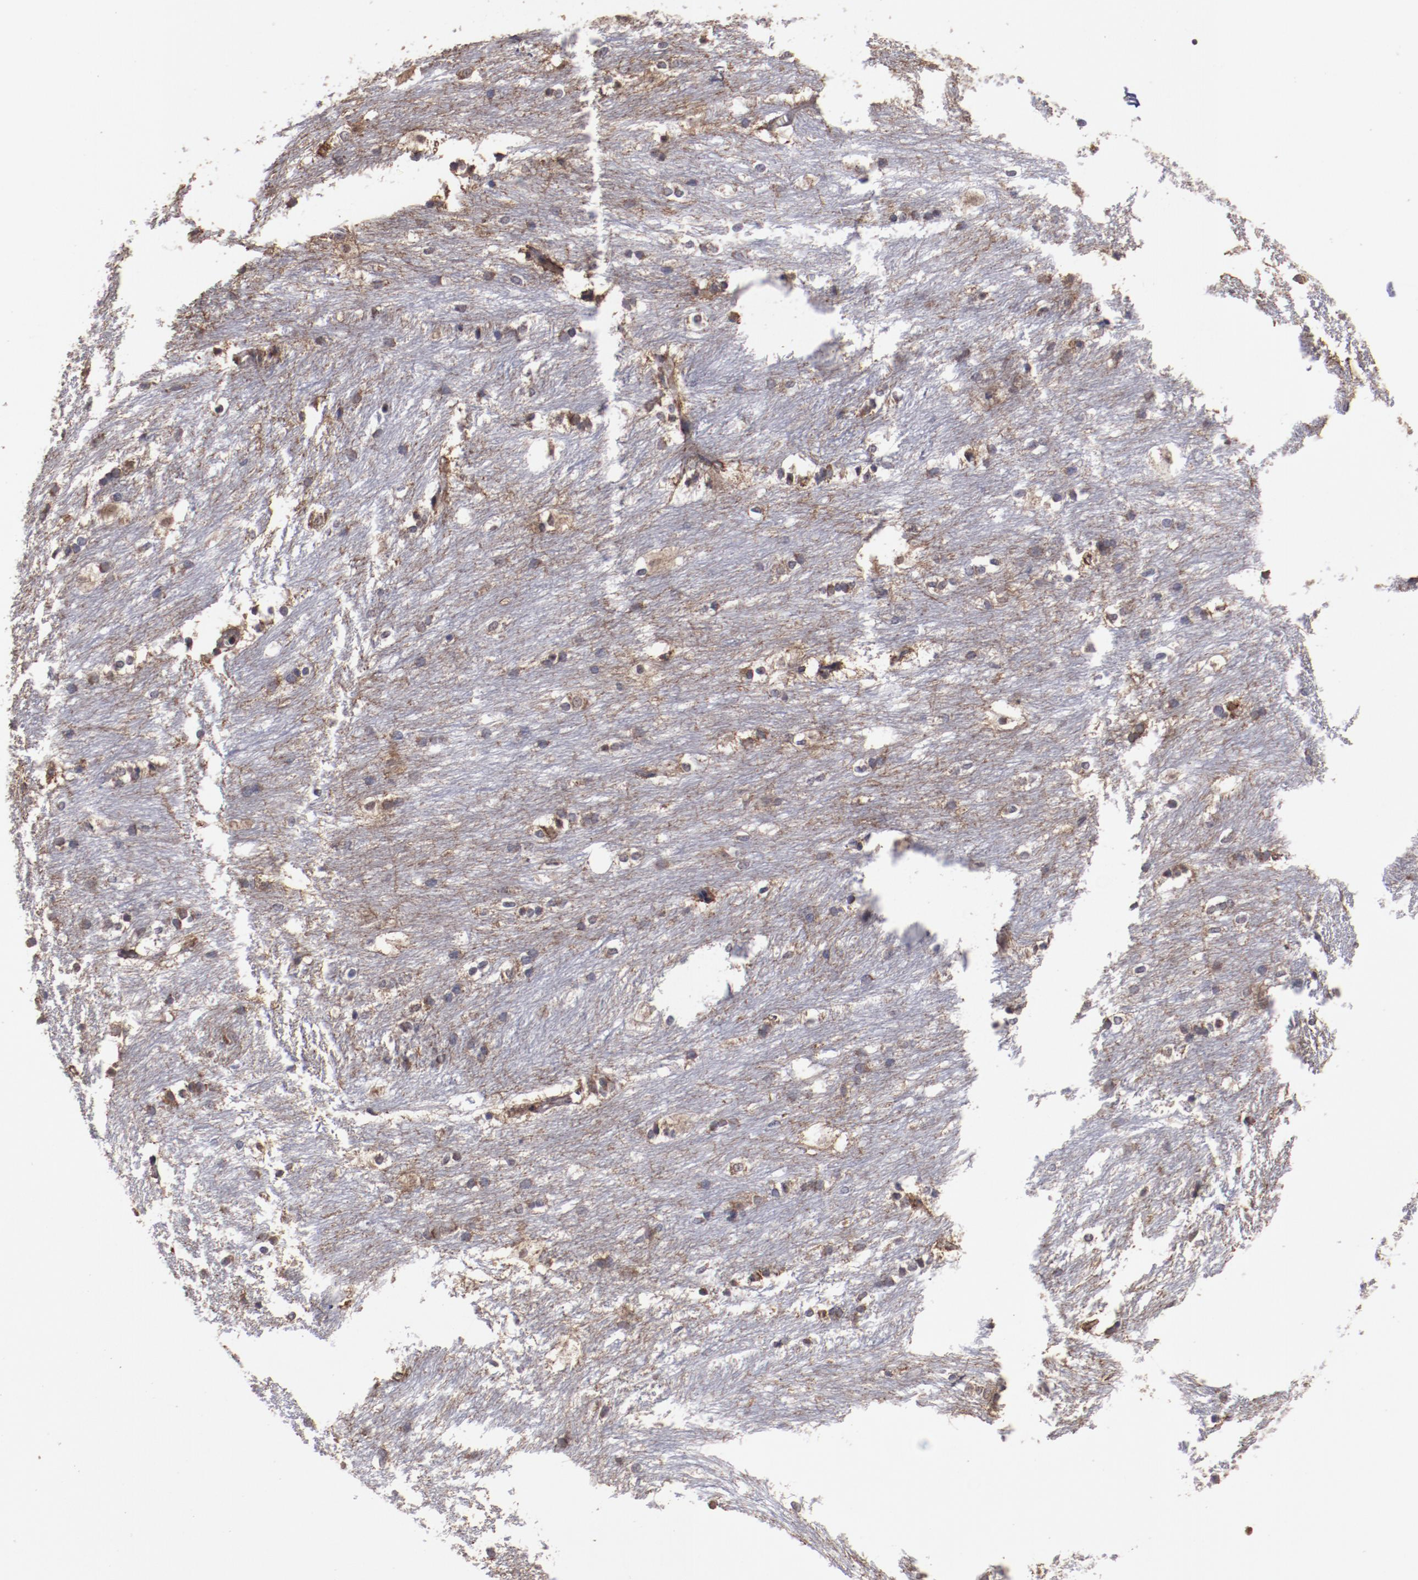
{"staining": {"intensity": "weak", "quantity": "<25%", "location": "cytoplasmic/membranous"}, "tissue": "caudate", "cell_type": "Glial cells", "image_type": "normal", "snomed": [{"axis": "morphology", "description": "Normal tissue, NOS"}, {"axis": "topography", "description": "Lateral ventricle wall"}], "caption": "DAB immunohistochemical staining of benign human caudate demonstrates no significant positivity in glial cells. (IHC, brightfield microscopy, high magnification).", "gene": "RPS4X", "patient": {"sex": "female", "age": 19}}